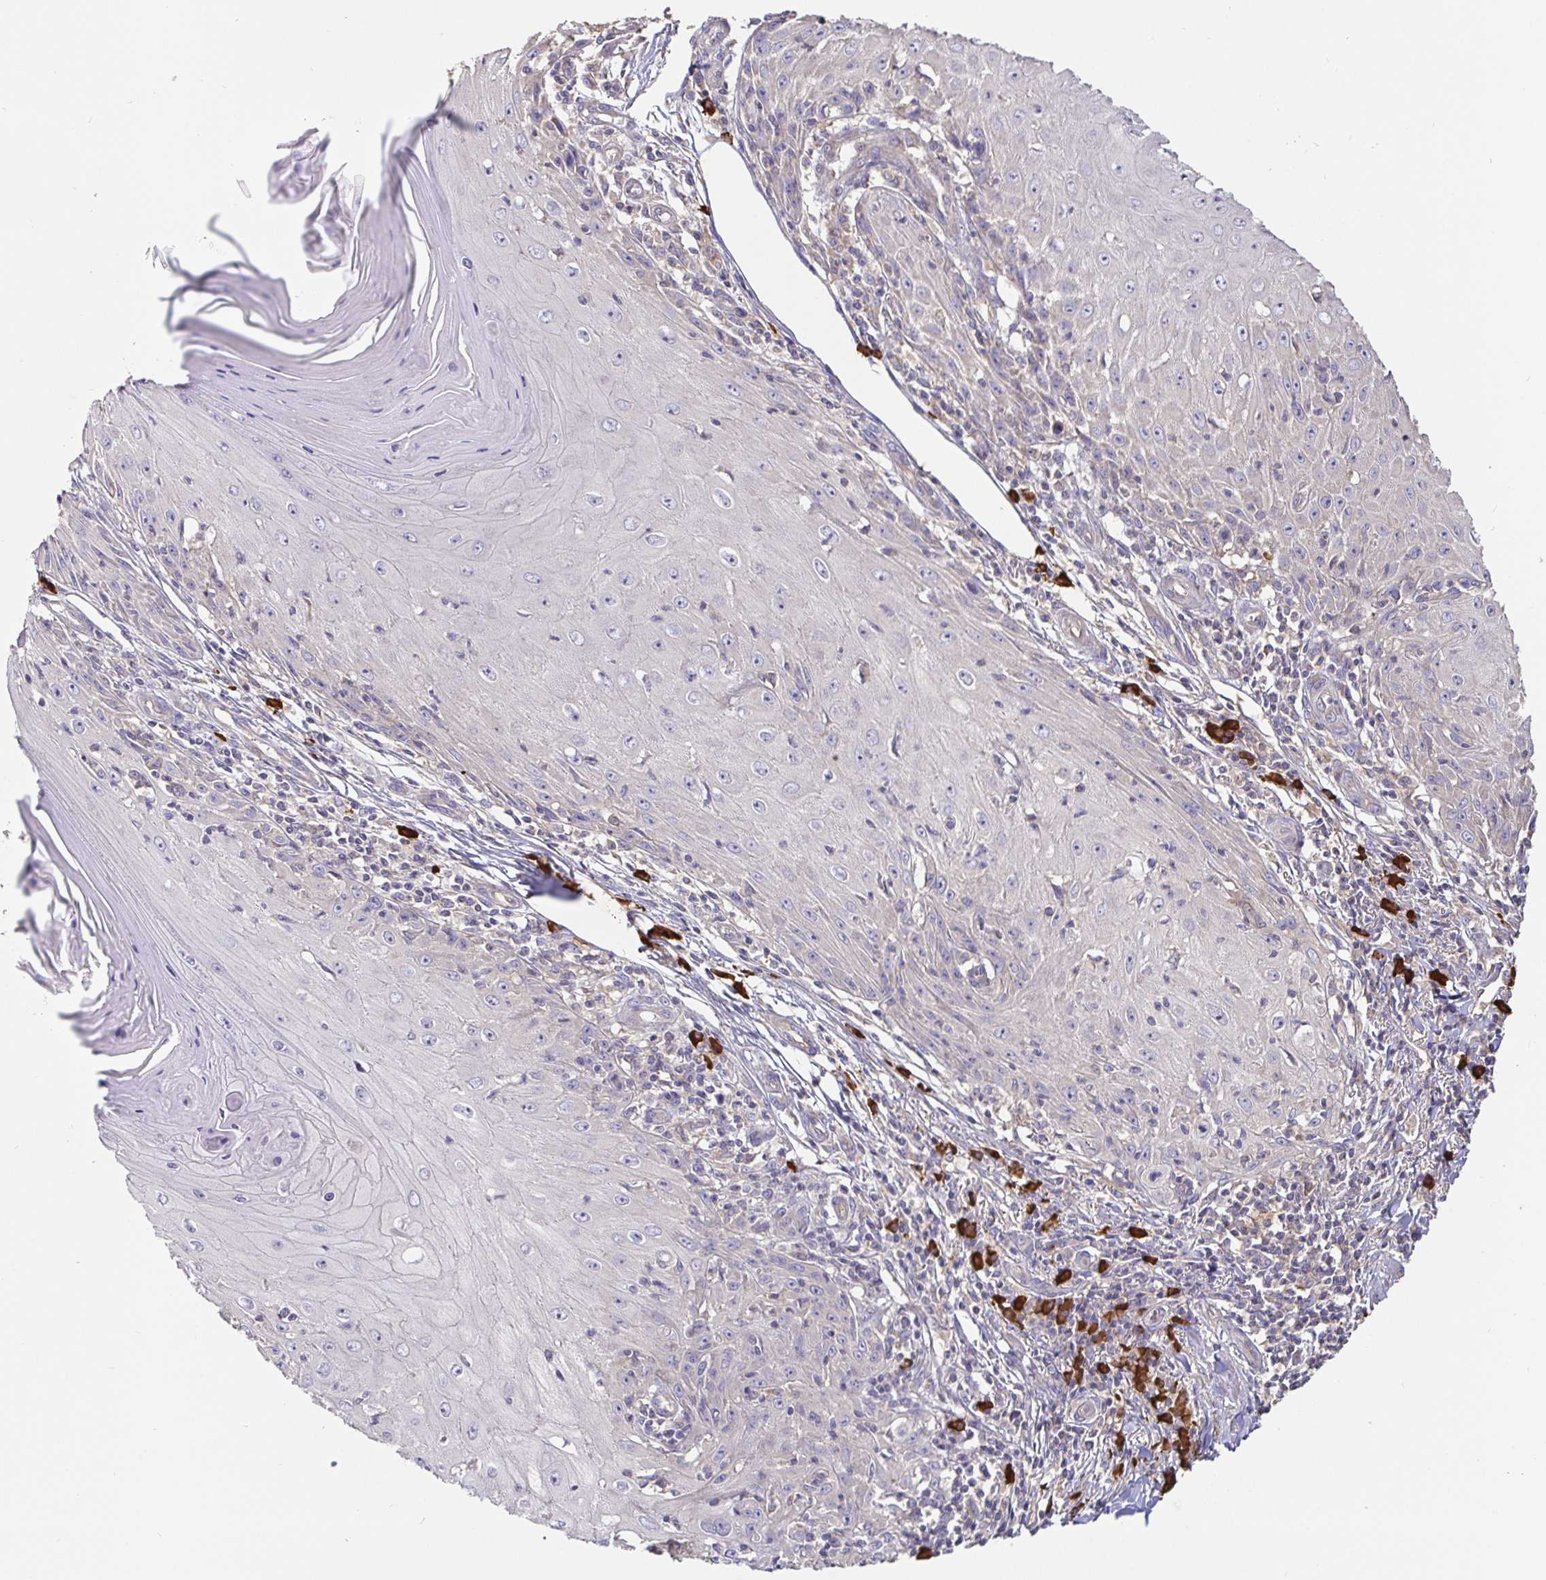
{"staining": {"intensity": "negative", "quantity": "none", "location": "none"}, "tissue": "skin cancer", "cell_type": "Tumor cells", "image_type": "cancer", "snomed": [{"axis": "morphology", "description": "Squamous cell carcinoma, NOS"}, {"axis": "topography", "description": "Skin"}], "caption": "The photomicrograph shows no staining of tumor cells in skin squamous cell carcinoma. (DAB (3,3'-diaminobenzidine) IHC with hematoxylin counter stain).", "gene": "HAGH", "patient": {"sex": "female", "age": 73}}